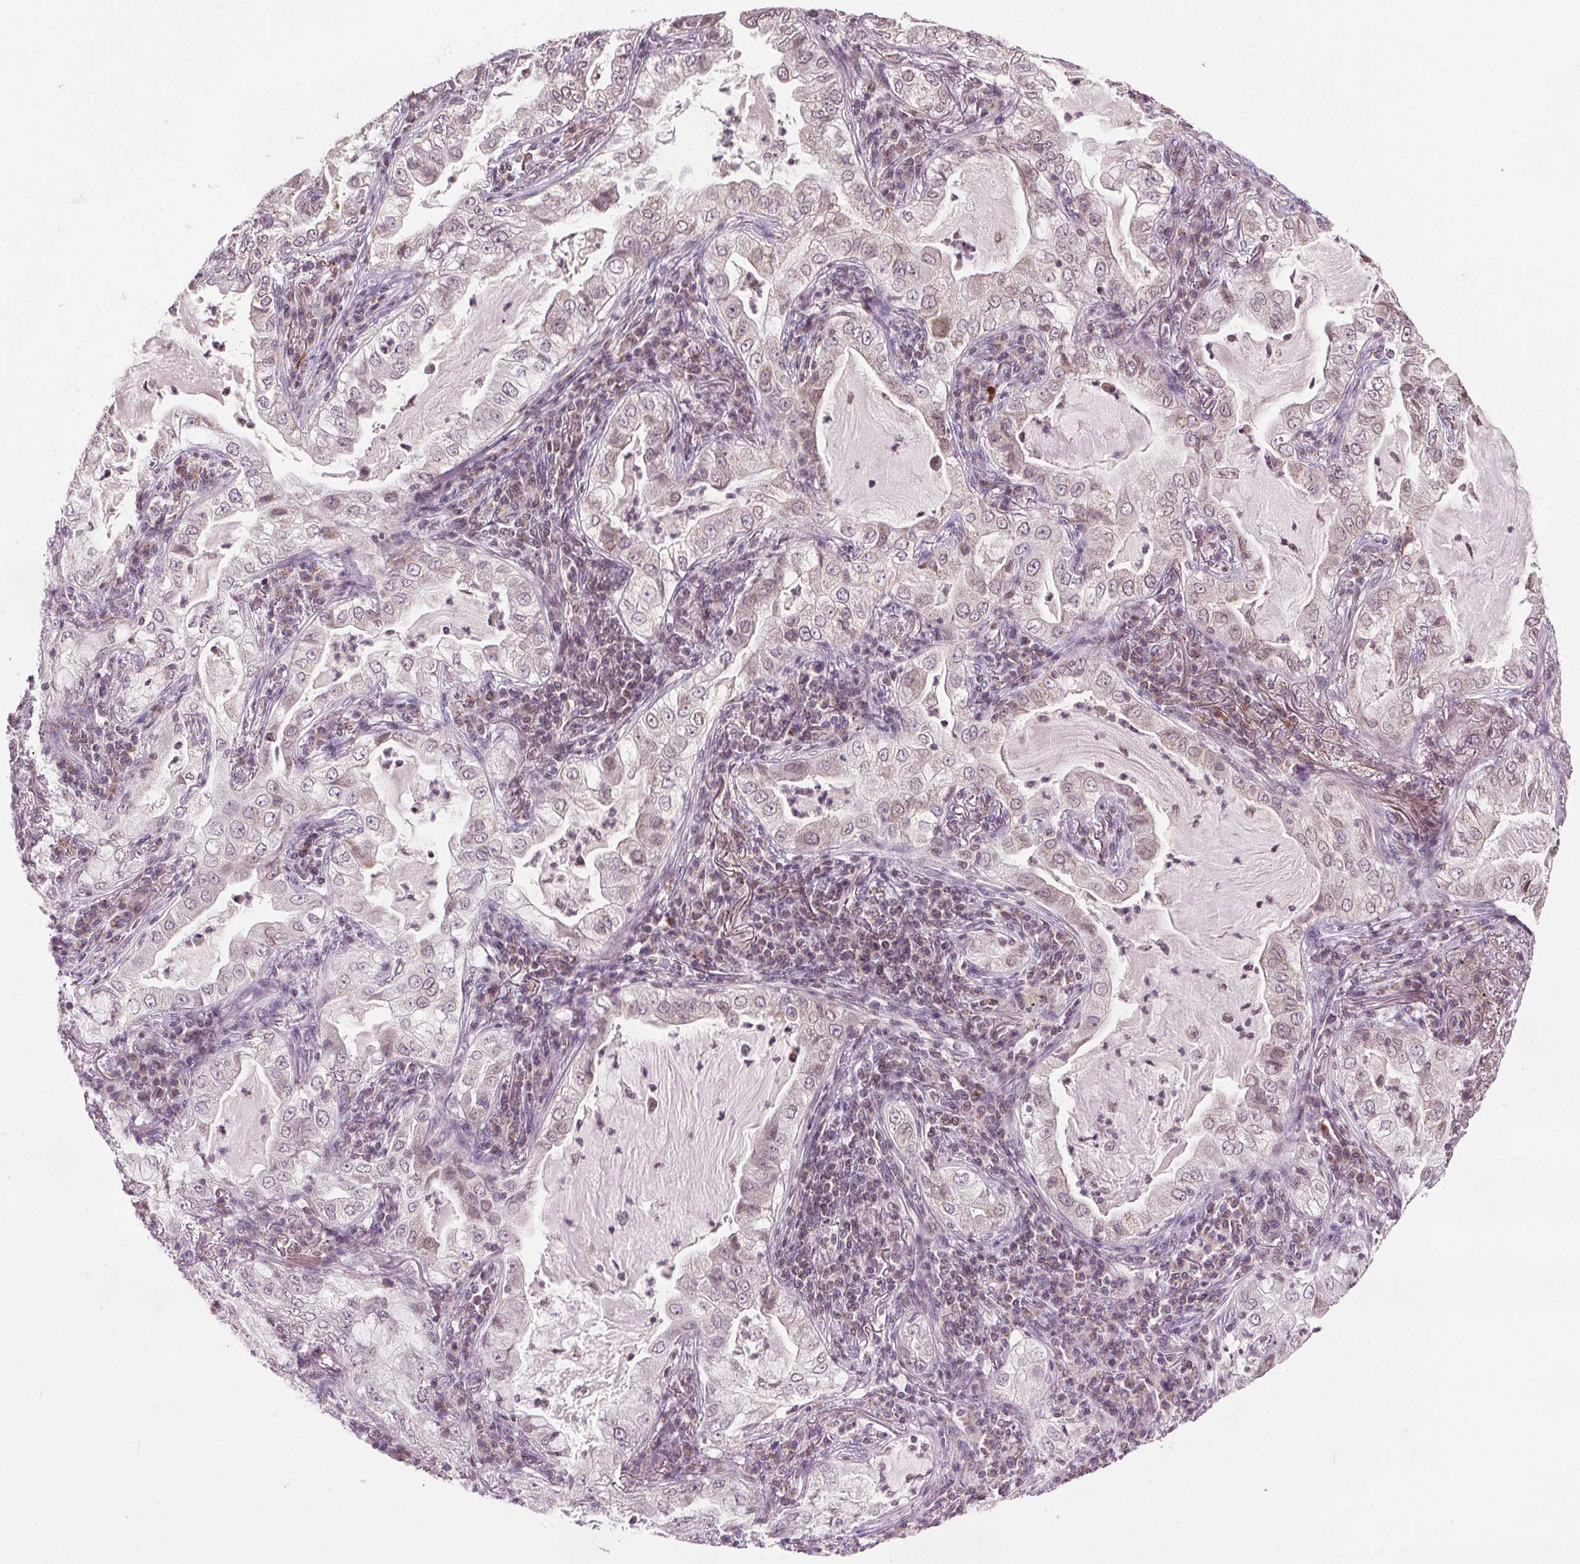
{"staining": {"intensity": "weak", "quantity": "<25%", "location": "nuclear"}, "tissue": "lung cancer", "cell_type": "Tumor cells", "image_type": "cancer", "snomed": [{"axis": "morphology", "description": "Adenocarcinoma, NOS"}, {"axis": "topography", "description": "Lung"}], "caption": "The image displays no staining of tumor cells in lung cancer (adenocarcinoma).", "gene": "LFNG", "patient": {"sex": "female", "age": 73}}